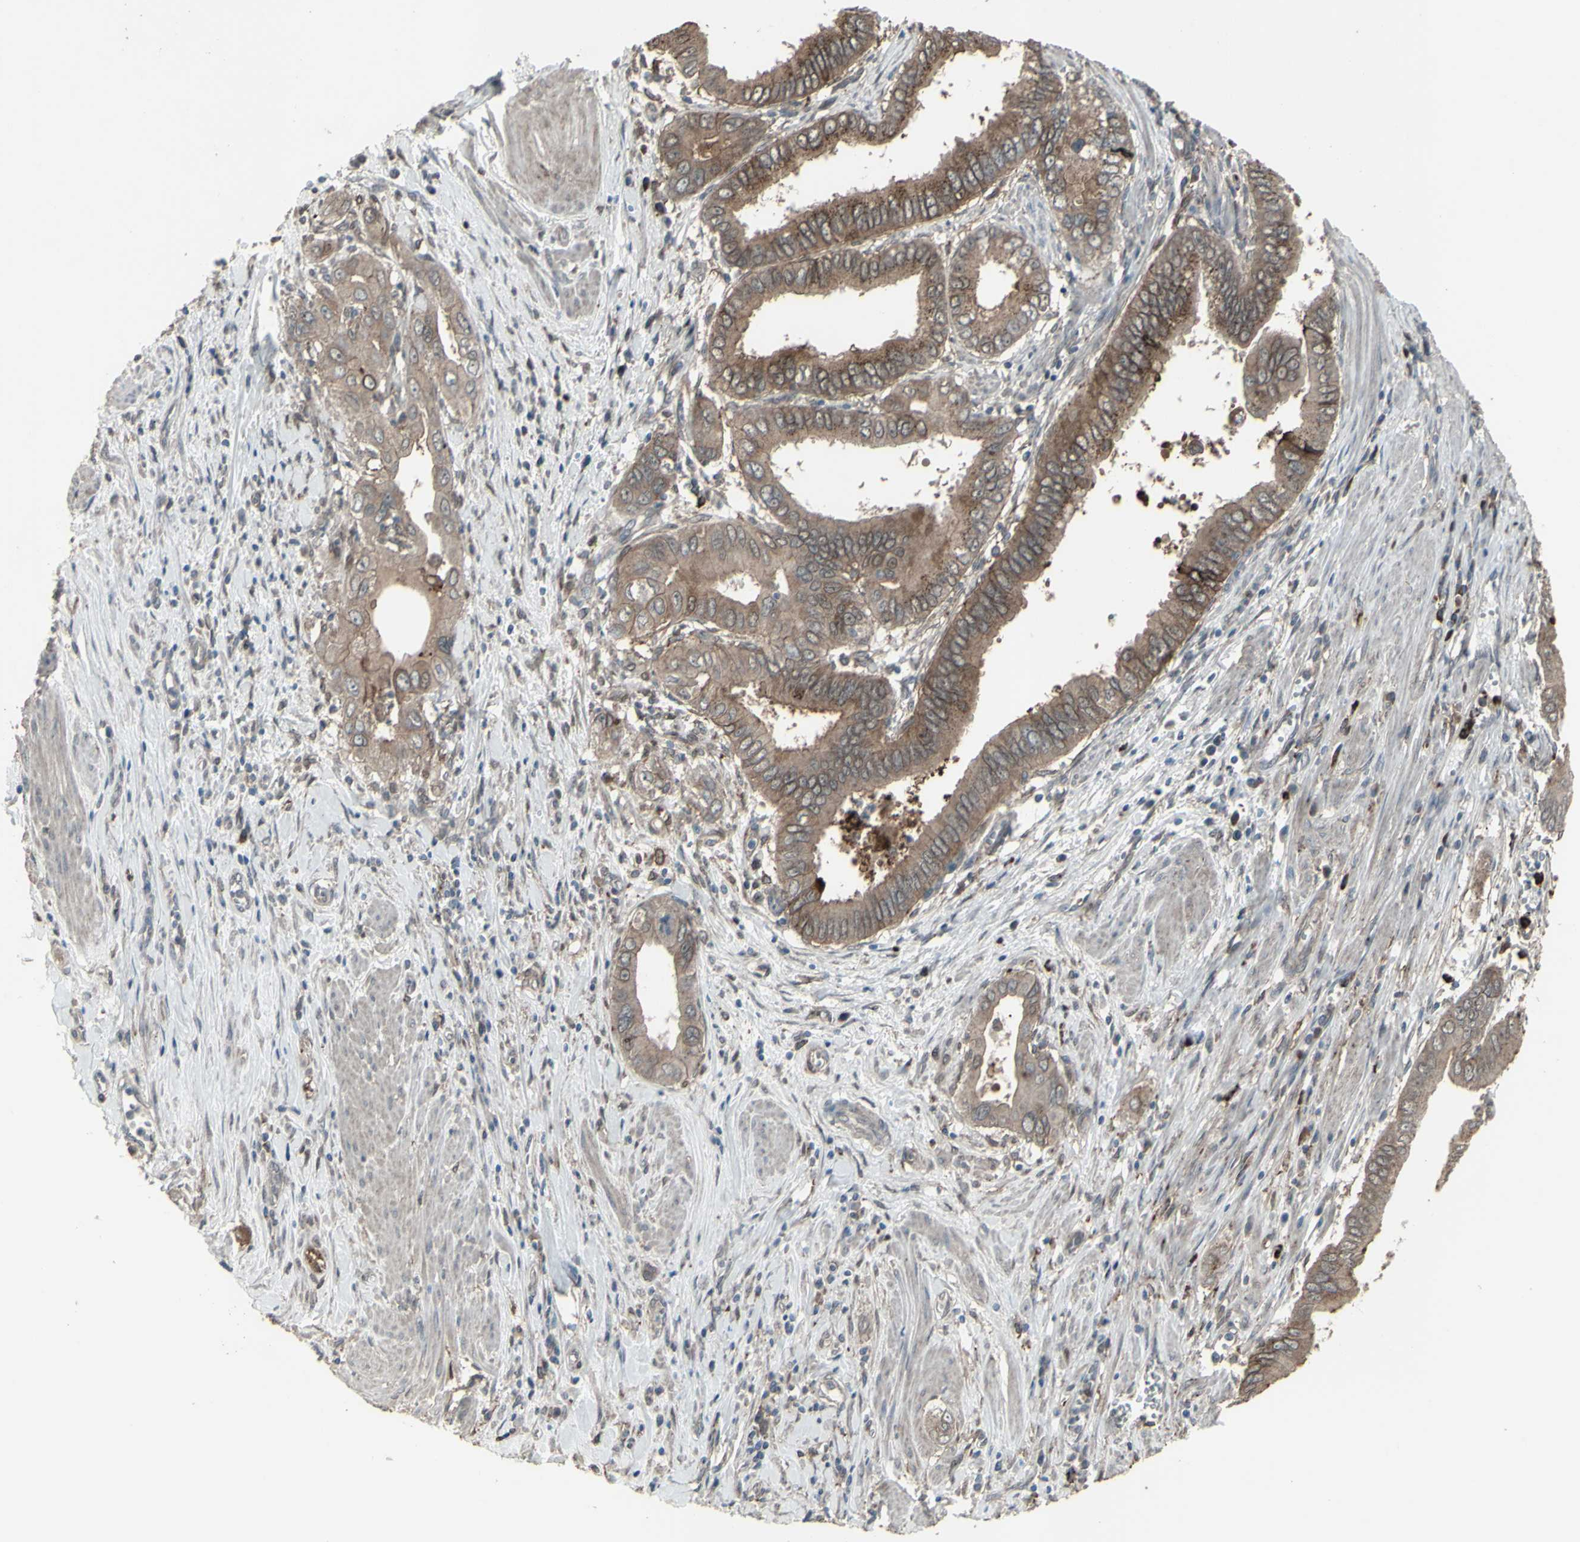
{"staining": {"intensity": "moderate", "quantity": ">75%", "location": "cytoplasmic/membranous"}, "tissue": "pancreatic cancer", "cell_type": "Tumor cells", "image_type": "cancer", "snomed": [{"axis": "morphology", "description": "Normal tissue, NOS"}, {"axis": "topography", "description": "Lymph node"}], "caption": "The micrograph reveals staining of pancreatic cancer, revealing moderate cytoplasmic/membranous protein staining (brown color) within tumor cells.", "gene": "SMO", "patient": {"sex": "male", "age": 50}}